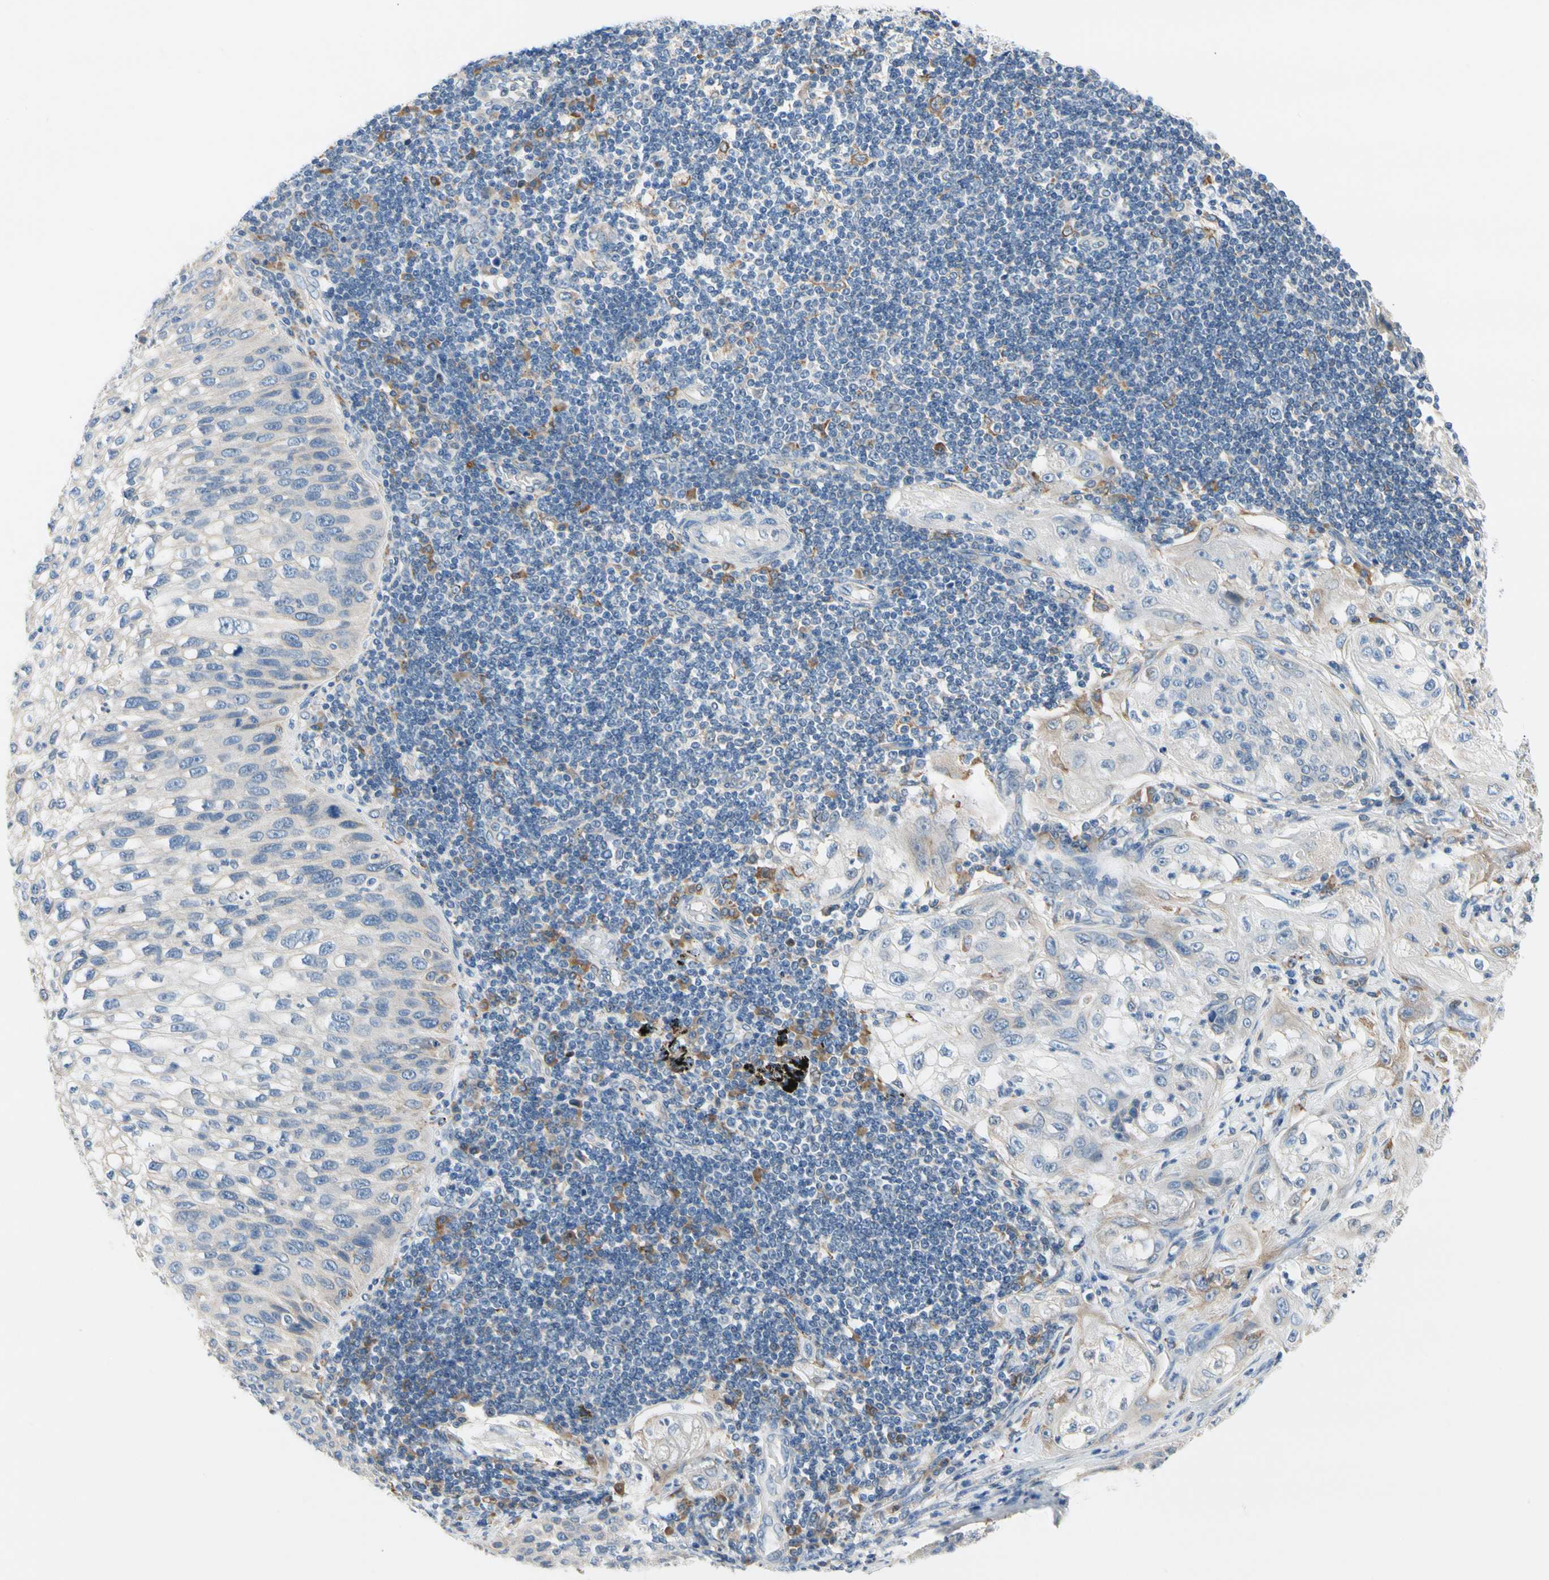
{"staining": {"intensity": "negative", "quantity": "none", "location": "none"}, "tissue": "lung cancer", "cell_type": "Tumor cells", "image_type": "cancer", "snomed": [{"axis": "morphology", "description": "Inflammation, NOS"}, {"axis": "morphology", "description": "Squamous cell carcinoma, NOS"}, {"axis": "topography", "description": "Lymph node"}, {"axis": "topography", "description": "Soft tissue"}, {"axis": "topography", "description": "Lung"}], "caption": "The micrograph reveals no significant expression in tumor cells of lung cancer (squamous cell carcinoma).", "gene": "STXBP1", "patient": {"sex": "male", "age": 66}}